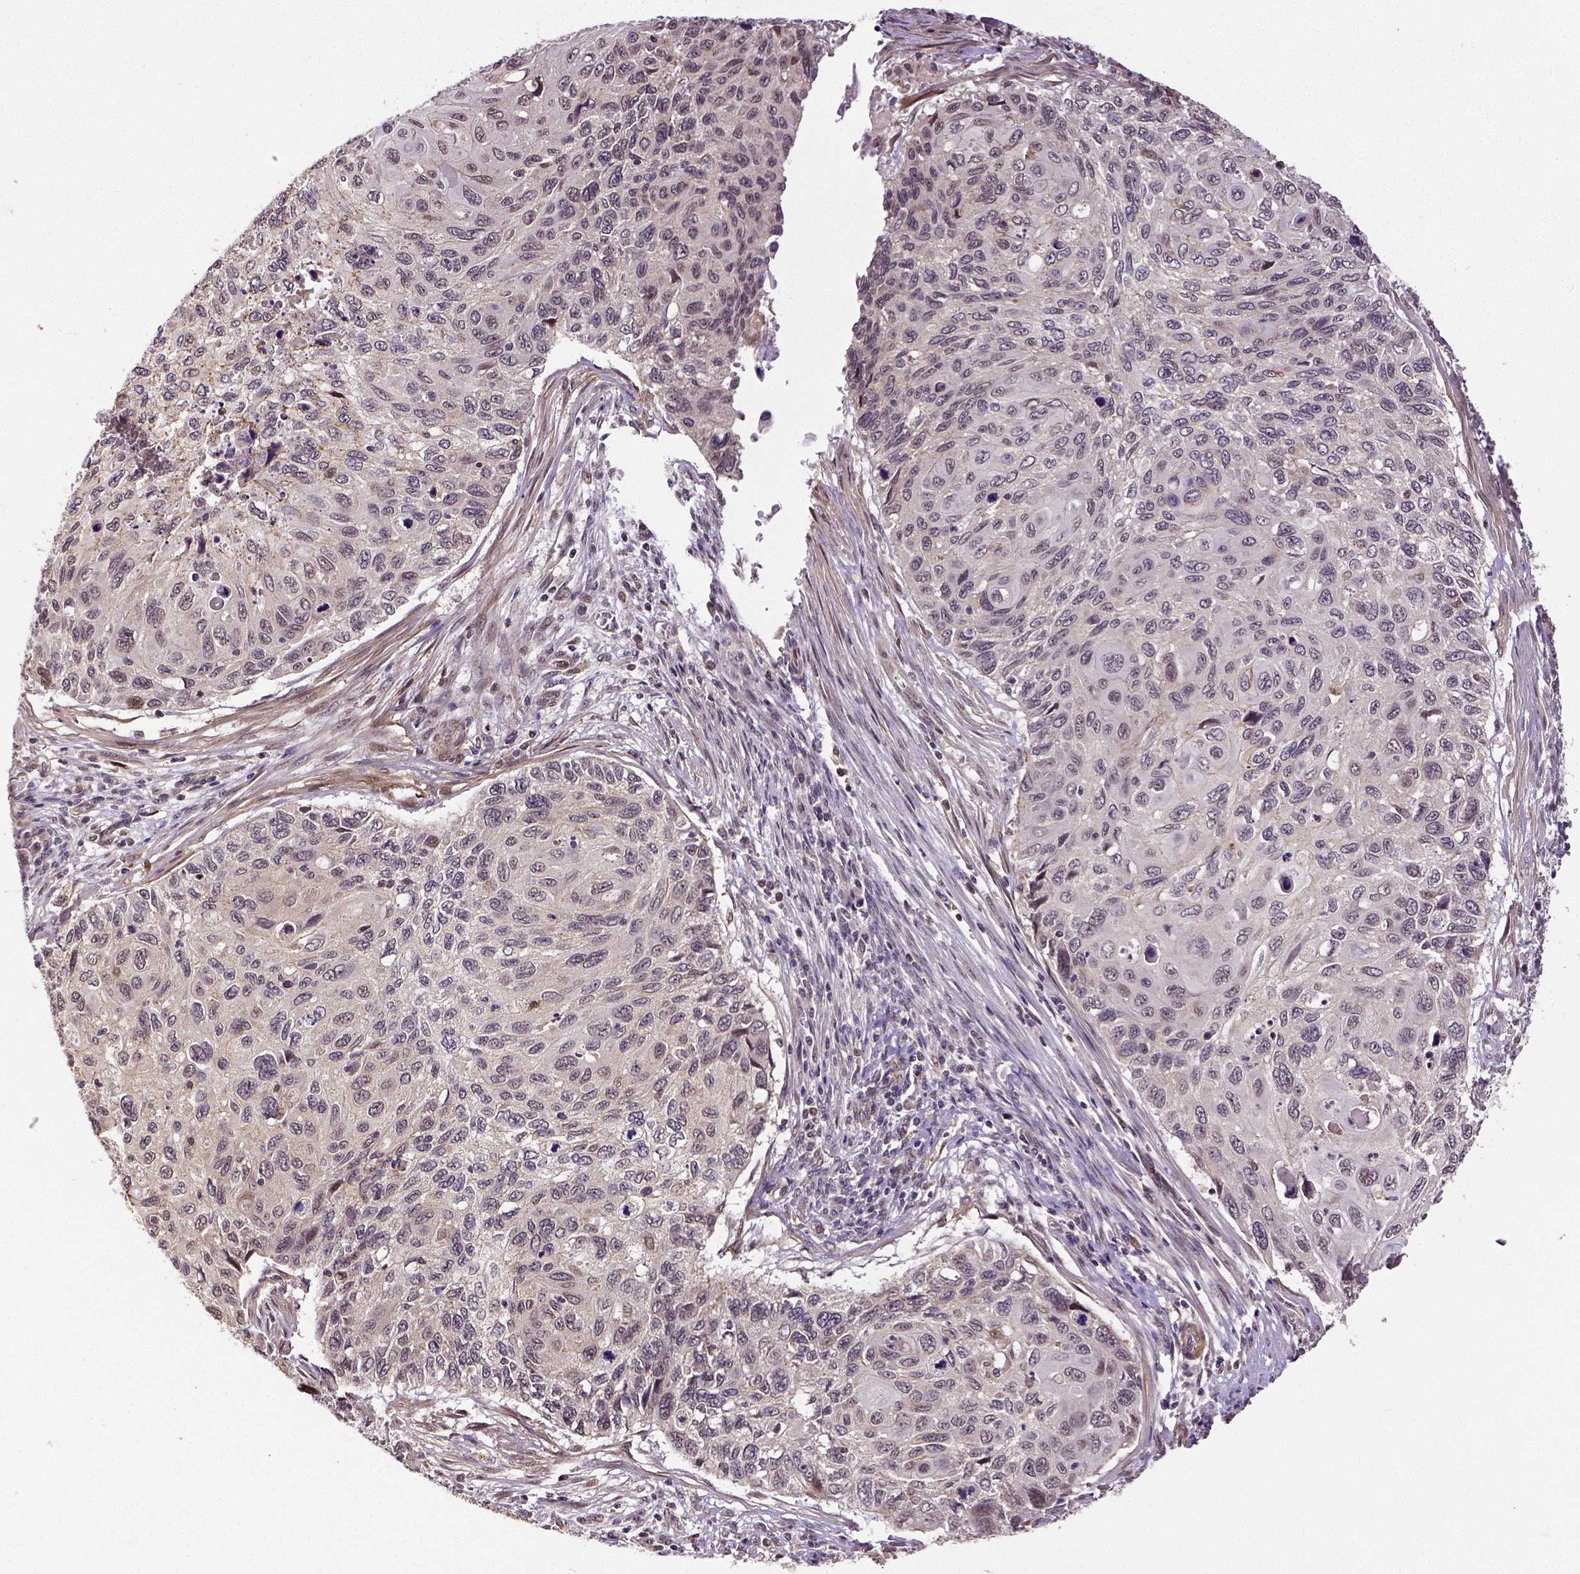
{"staining": {"intensity": "negative", "quantity": "none", "location": "none"}, "tissue": "cervical cancer", "cell_type": "Tumor cells", "image_type": "cancer", "snomed": [{"axis": "morphology", "description": "Squamous cell carcinoma, NOS"}, {"axis": "topography", "description": "Cervix"}], "caption": "High magnification brightfield microscopy of cervical cancer stained with DAB (brown) and counterstained with hematoxylin (blue): tumor cells show no significant expression. (IHC, brightfield microscopy, high magnification).", "gene": "DICER1", "patient": {"sex": "female", "age": 70}}